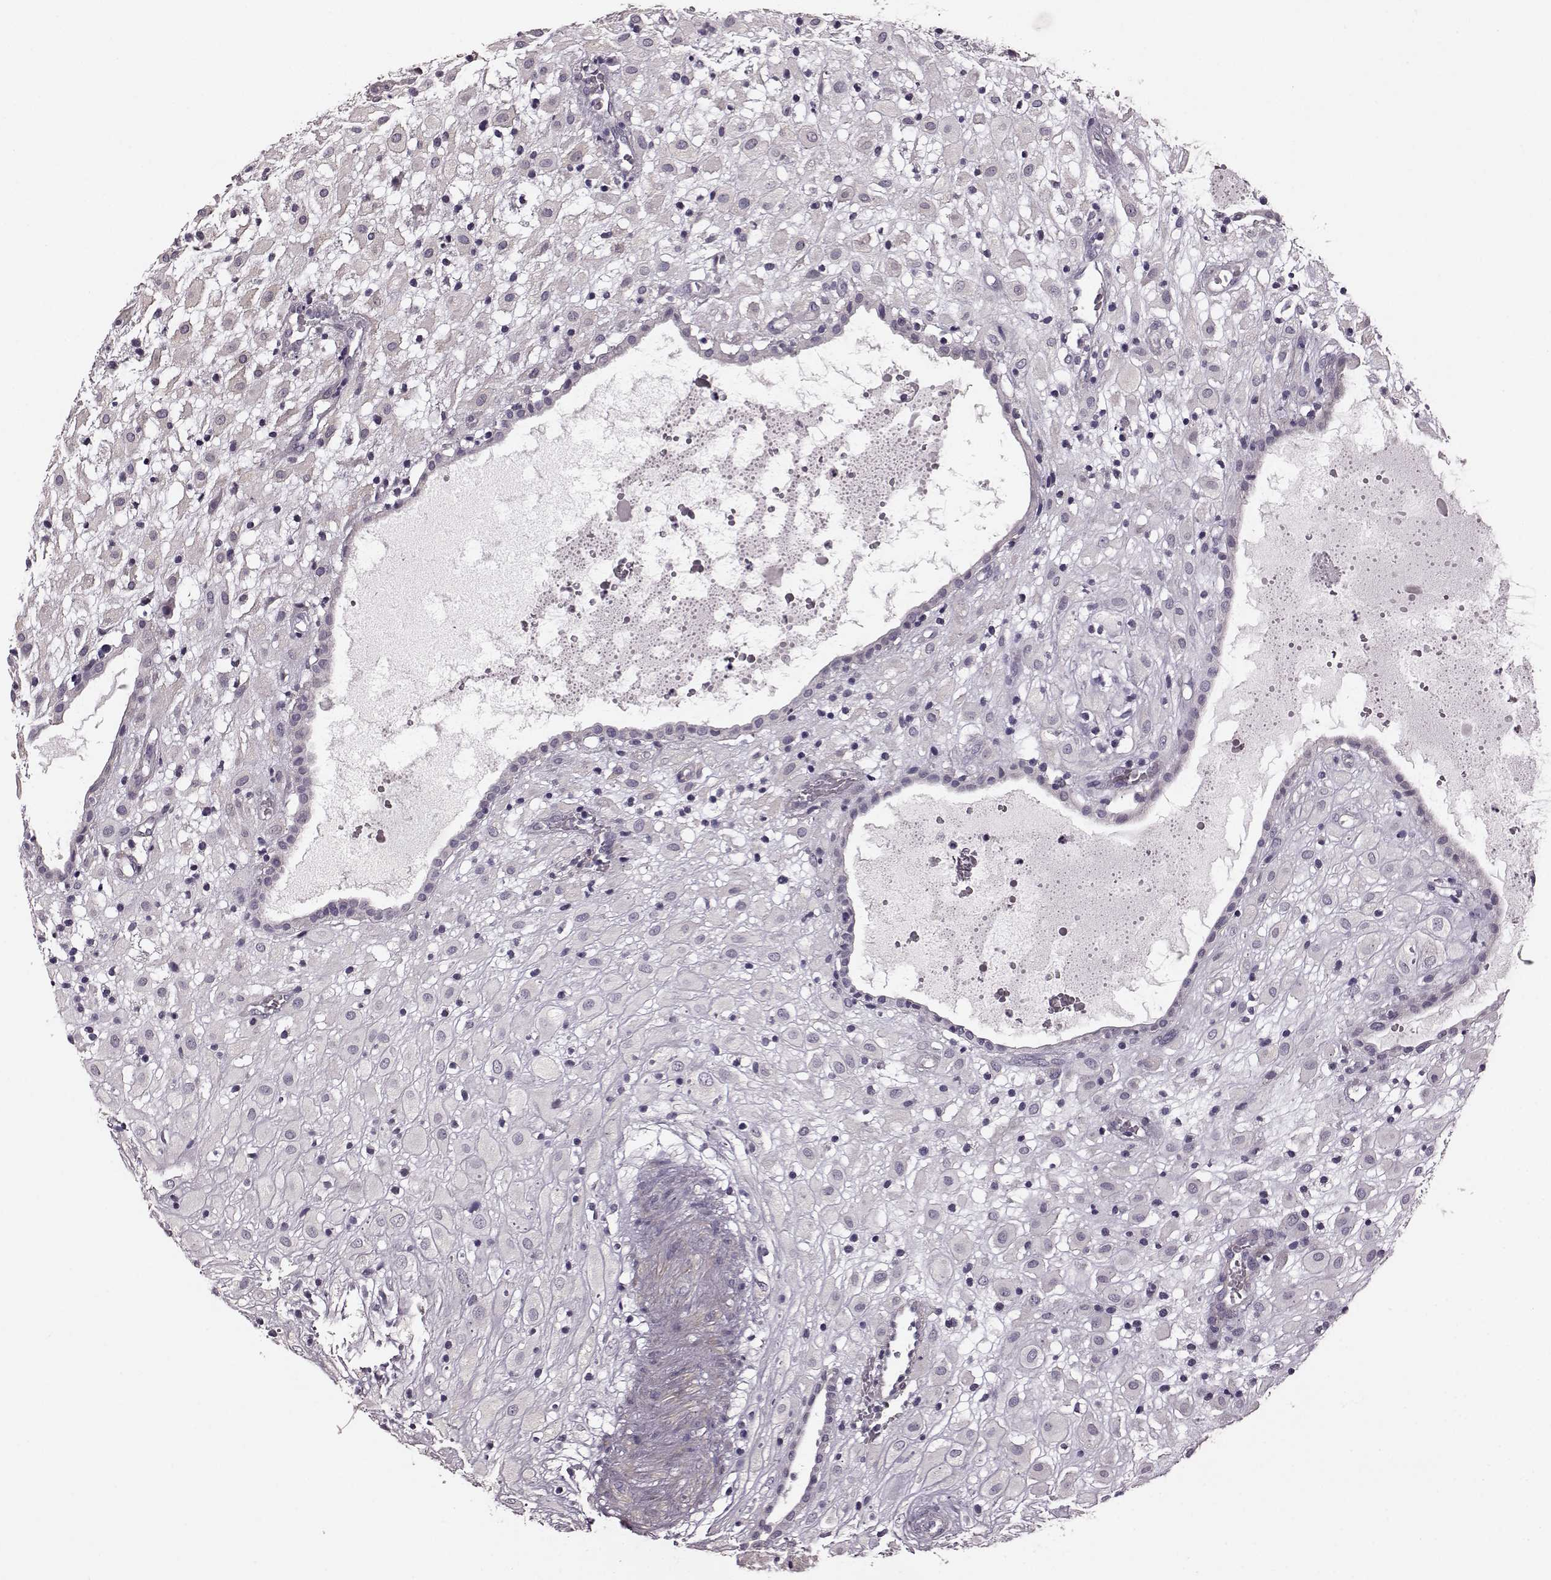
{"staining": {"intensity": "negative", "quantity": "none", "location": "none"}, "tissue": "placenta", "cell_type": "Decidual cells", "image_type": "normal", "snomed": [{"axis": "morphology", "description": "Normal tissue, NOS"}, {"axis": "topography", "description": "Placenta"}], "caption": "Protein analysis of unremarkable placenta displays no significant staining in decidual cells. The staining was performed using DAB to visualize the protein expression in brown, while the nuclei were stained in blue with hematoxylin (Magnification: 20x).", "gene": "GRK1", "patient": {"sex": "female", "age": 24}}